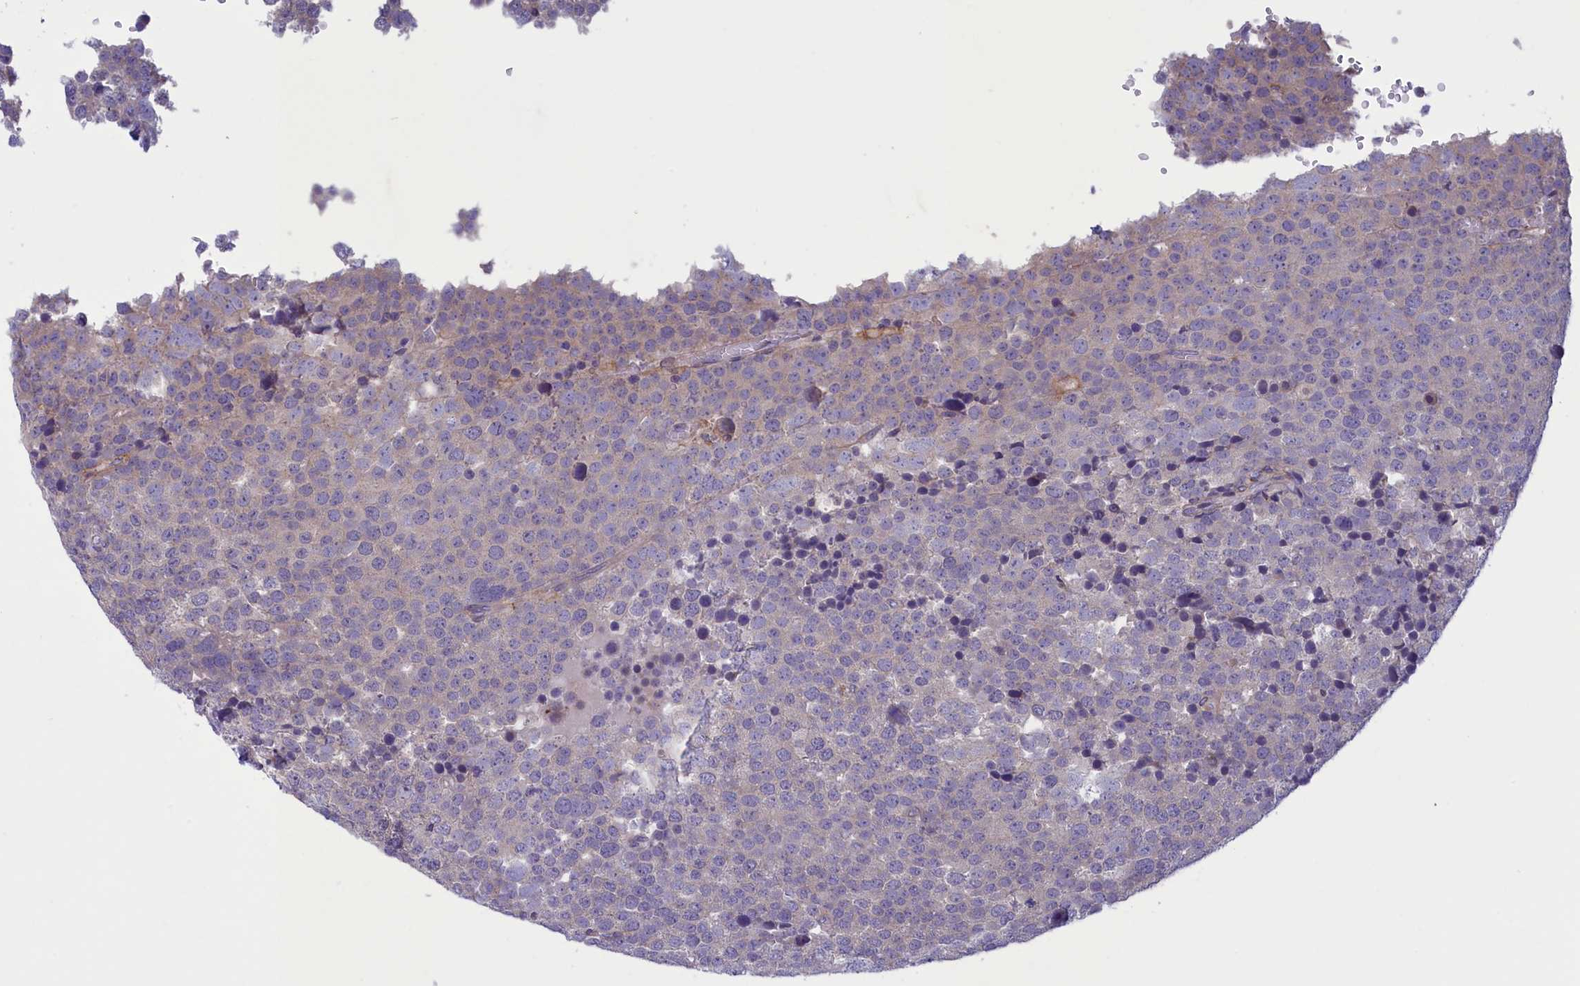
{"staining": {"intensity": "negative", "quantity": "none", "location": "none"}, "tissue": "testis cancer", "cell_type": "Tumor cells", "image_type": "cancer", "snomed": [{"axis": "morphology", "description": "Seminoma, NOS"}, {"axis": "topography", "description": "Testis"}], "caption": "Immunohistochemistry of human seminoma (testis) exhibits no expression in tumor cells.", "gene": "CORO2A", "patient": {"sex": "male", "age": 71}}